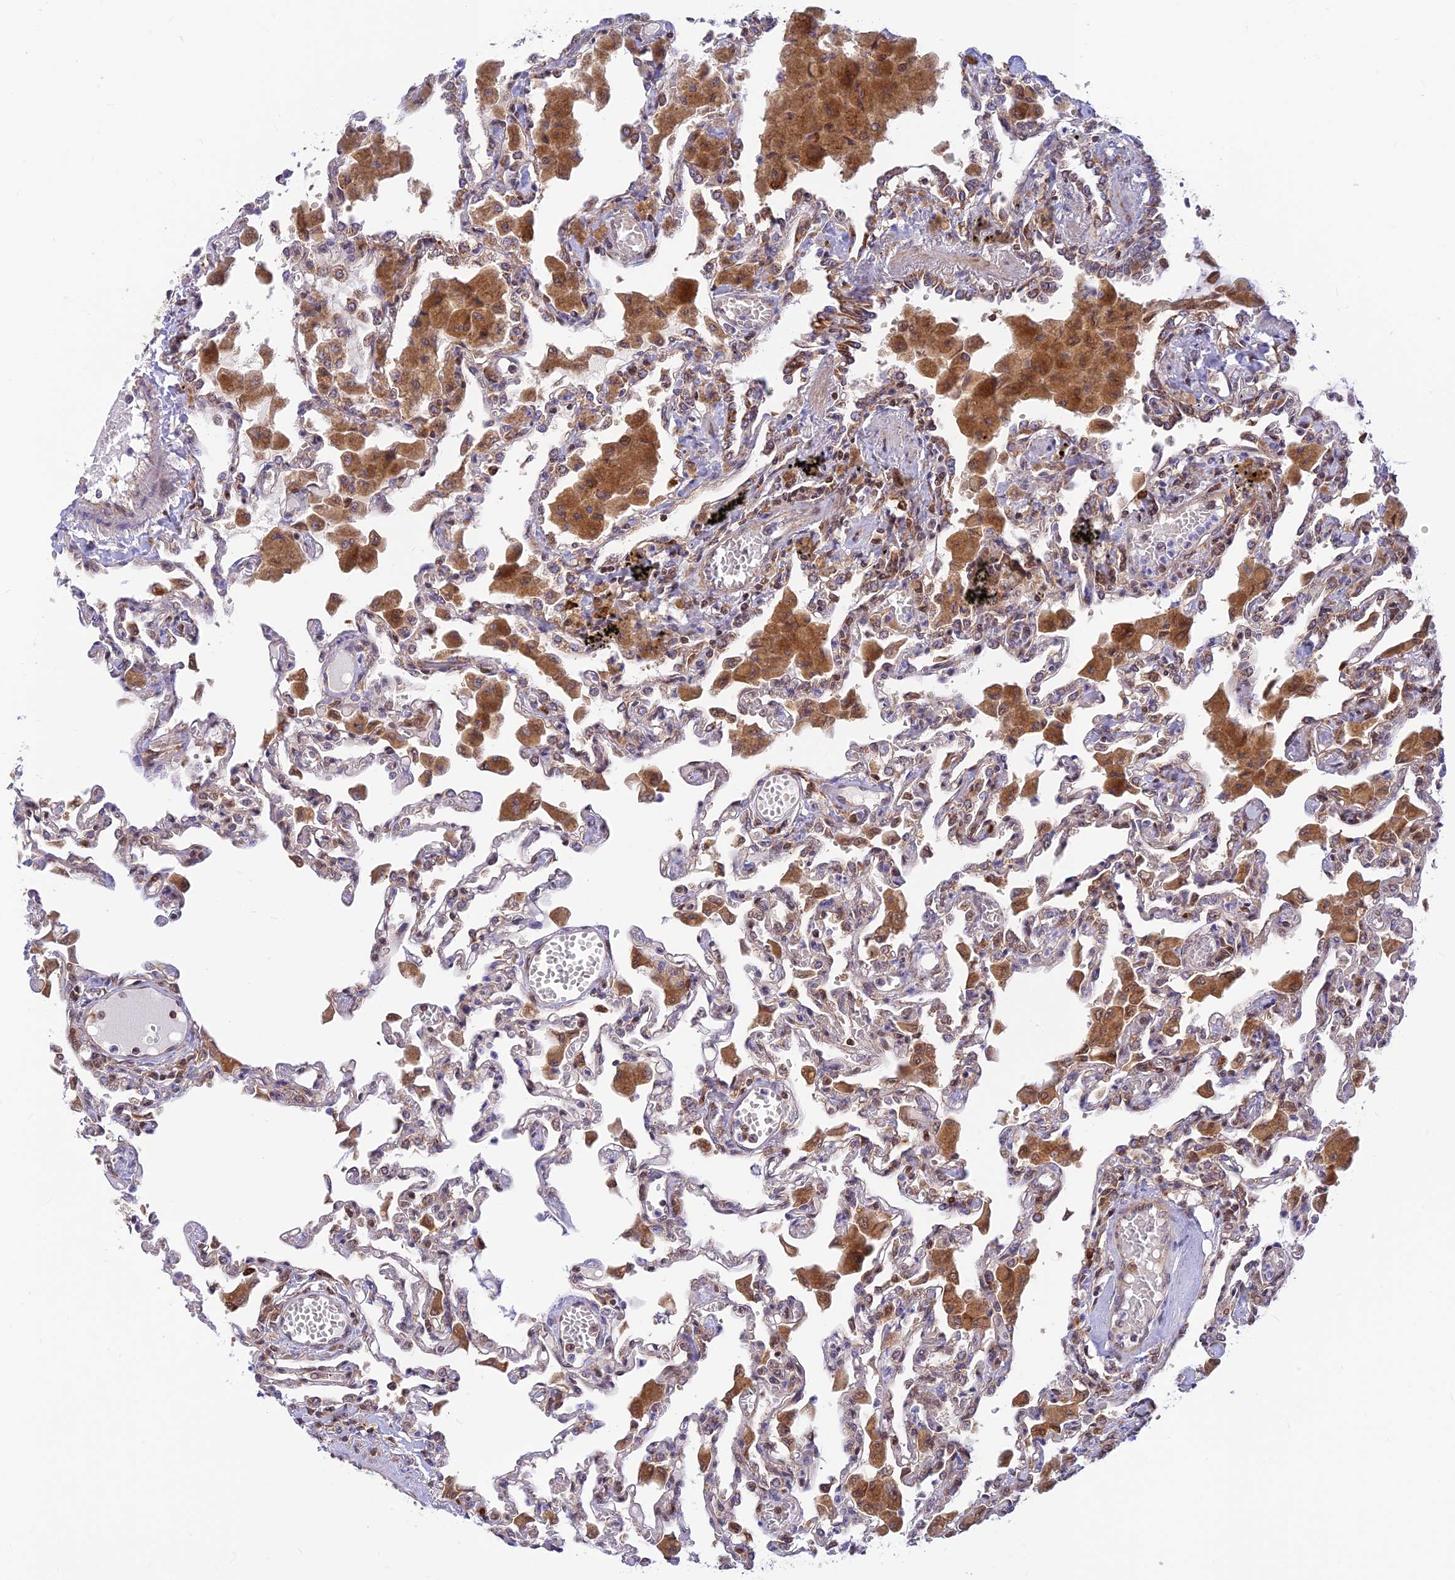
{"staining": {"intensity": "moderate", "quantity": "<25%", "location": "cytoplasmic/membranous"}, "tissue": "lung", "cell_type": "Alveolar cells", "image_type": "normal", "snomed": [{"axis": "morphology", "description": "Normal tissue, NOS"}, {"axis": "topography", "description": "Bronchus"}, {"axis": "topography", "description": "Lung"}], "caption": "IHC staining of benign lung, which shows low levels of moderate cytoplasmic/membranous staining in approximately <25% of alveolar cells indicating moderate cytoplasmic/membranous protein staining. The staining was performed using DAB (3,3'-diaminobenzidine) (brown) for protein detection and nuclei were counterstained in hematoxylin (blue).", "gene": "LYSMD2", "patient": {"sex": "female", "age": 49}}